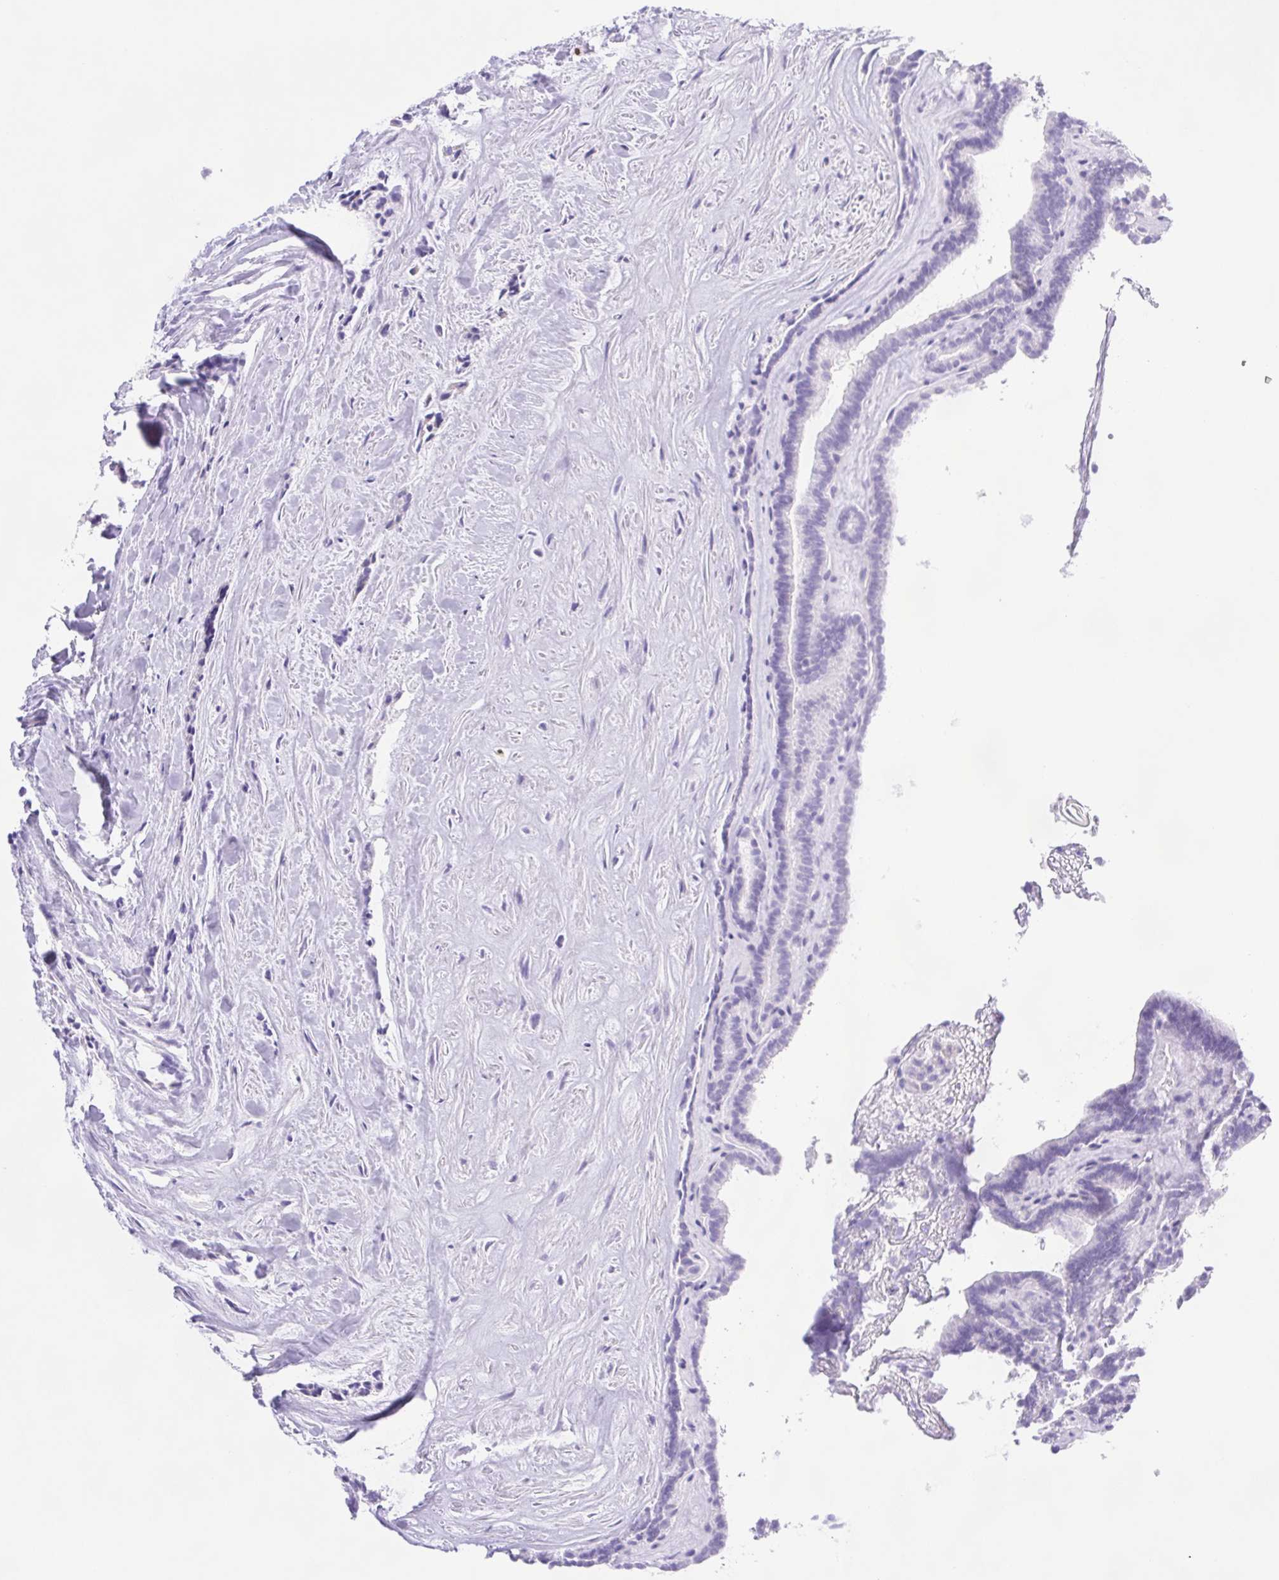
{"staining": {"intensity": "negative", "quantity": "none", "location": "none"}, "tissue": "thyroid cancer", "cell_type": "Tumor cells", "image_type": "cancer", "snomed": [{"axis": "morphology", "description": "Papillary adenocarcinoma, NOS"}, {"axis": "topography", "description": "Thyroid gland"}], "caption": "IHC of human thyroid cancer demonstrates no positivity in tumor cells.", "gene": "SYNPR", "patient": {"sex": "female", "age": 21}}